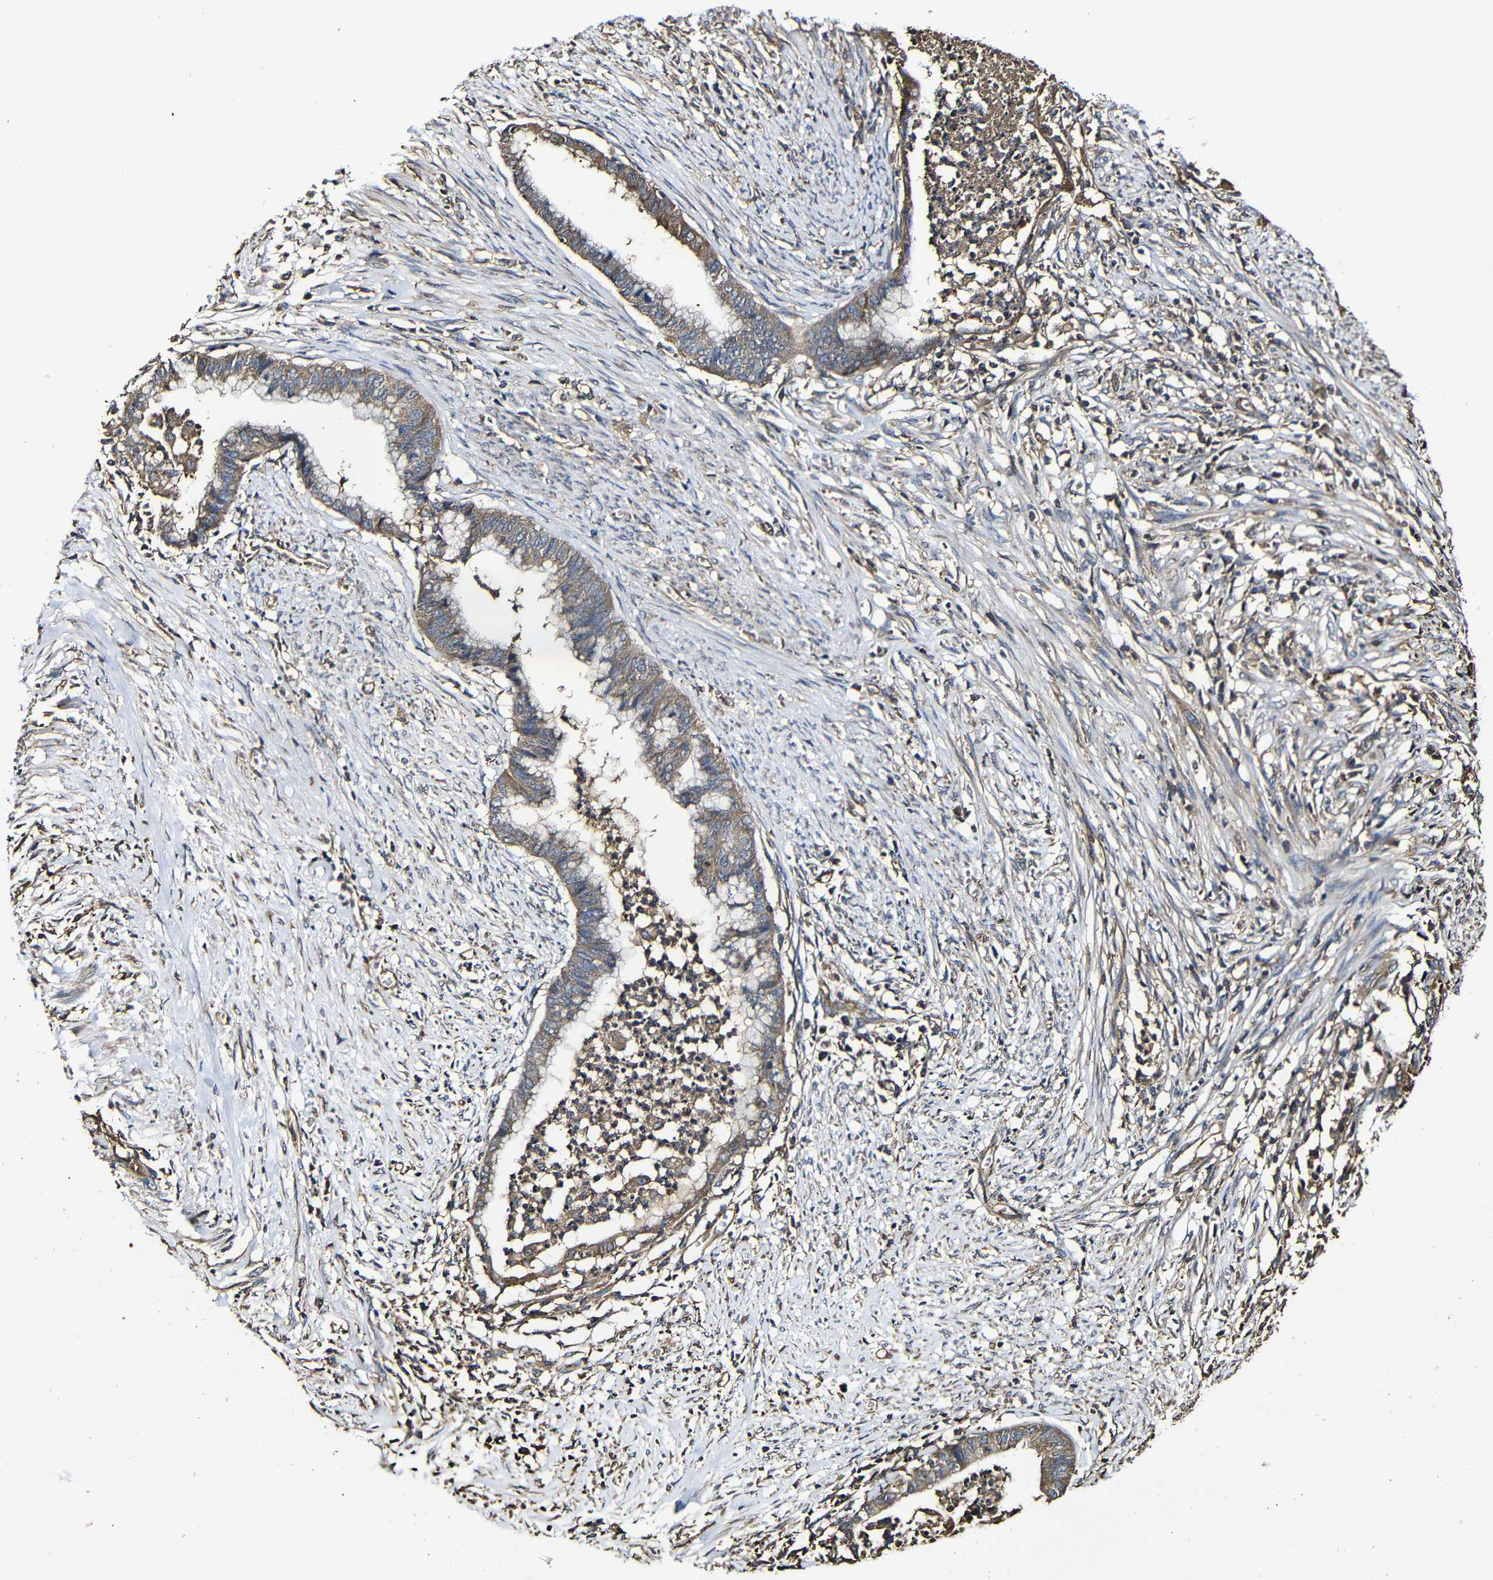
{"staining": {"intensity": "moderate", "quantity": ">75%", "location": "cytoplasmic/membranous"}, "tissue": "endometrial cancer", "cell_type": "Tumor cells", "image_type": "cancer", "snomed": [{"axis": "morphology", "description": "Necrosis, NOS"}, {"axis": "morphology", "description": "Adenocarcinoma, NOS"}, {"axis": "topography", "description": "Endometrium"}], "caption": "Endometrial cancer stained with a brown dye displays moderate cytoplasmic/membranous positive expression in about >75% of tumor cells.", "gene": "MSN", "patient": {"sex": "female", "age": 79}}